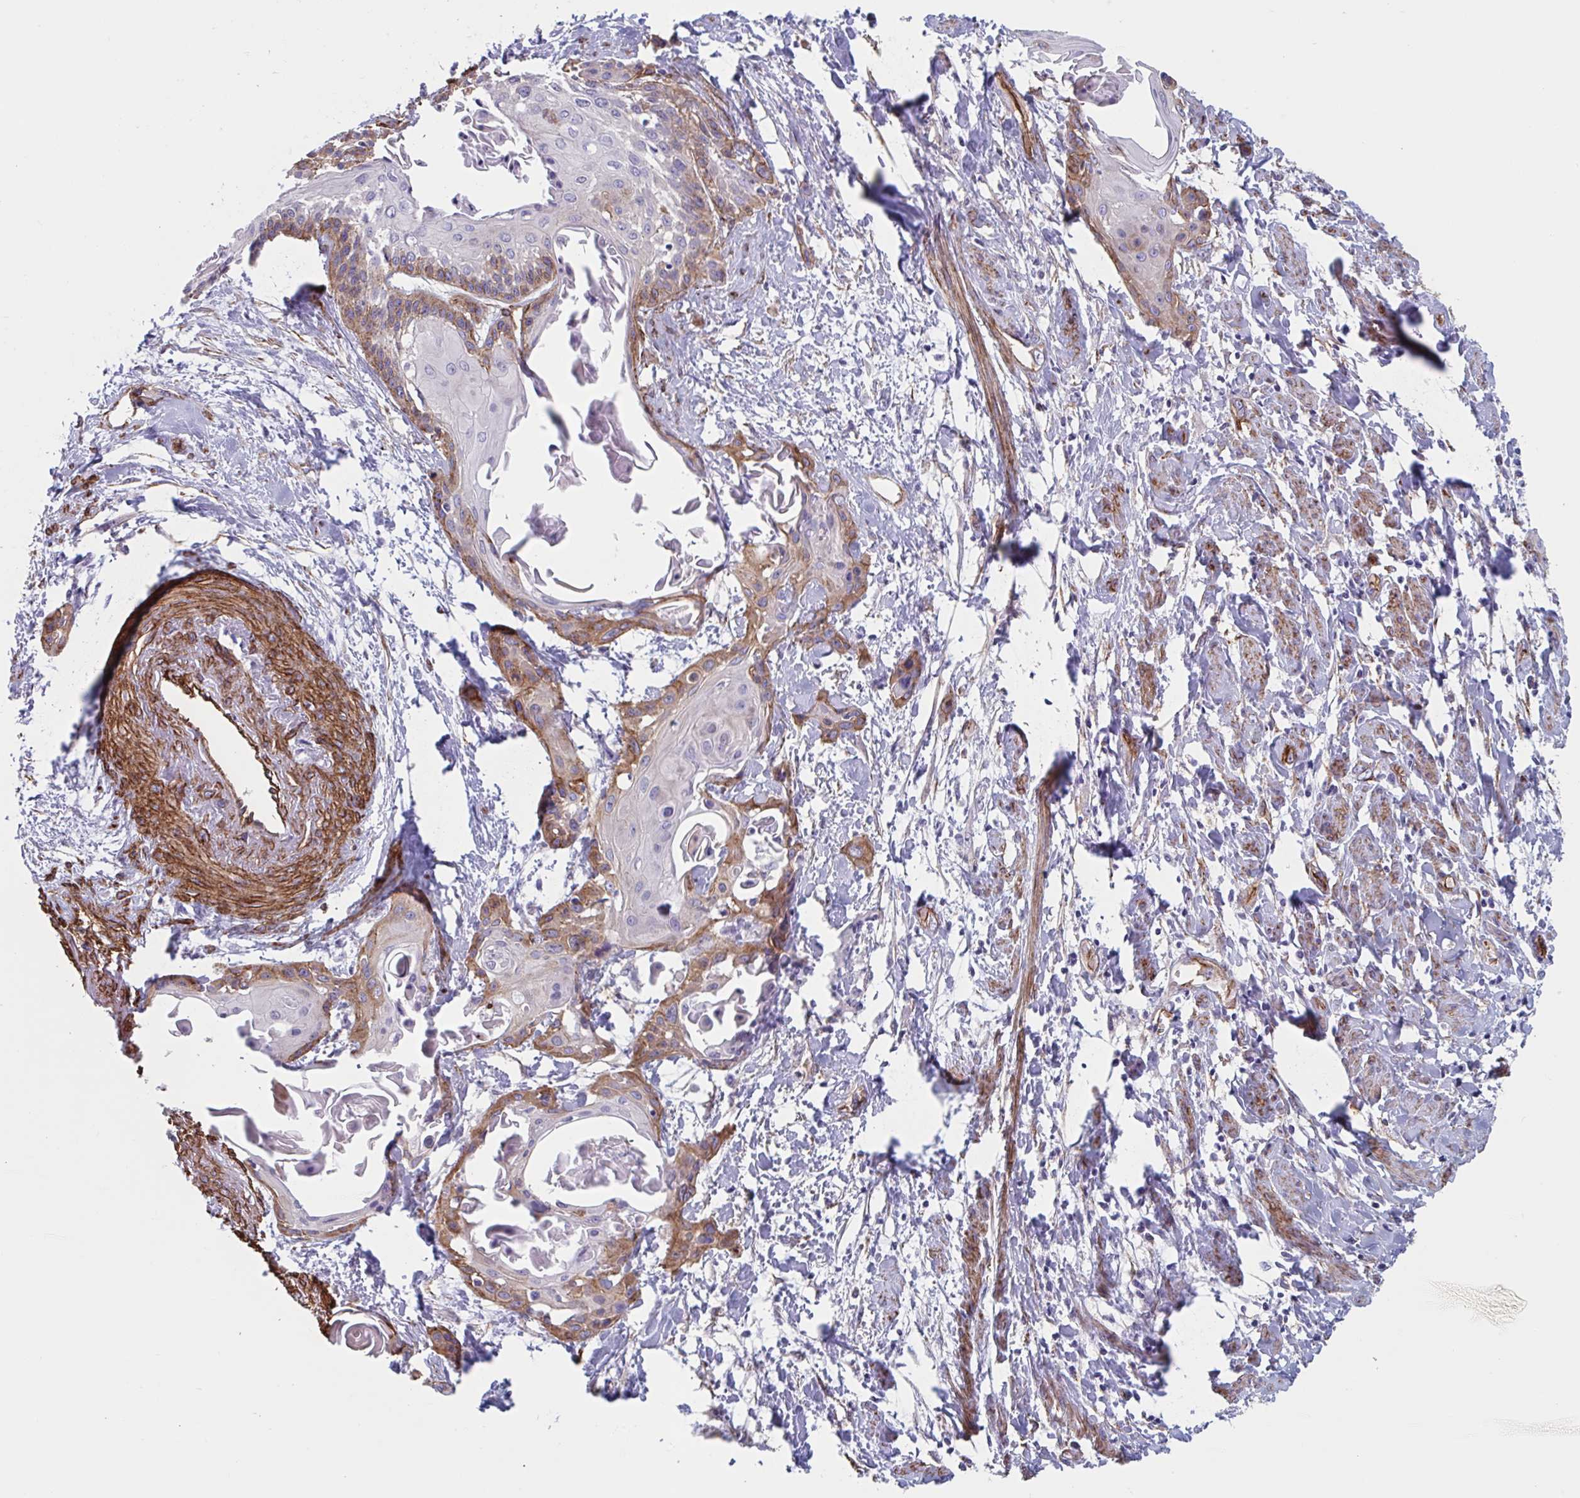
{"staining": {"intensity": "moderate", "quantity": "<25%", "location": "cytoplasmic/membranous"}, "tissue": "cervical cancer", "cell_type": "Tumor cells", "image_type": "cancer", "snomed": [{"axis": "morphology", "description": "Squamous cell carcinoma, NOS"}, {"axis": "topography", "description": "Cervix"}], "caption": "Immunohistochemical staining of cervical cancer exhibits low levels of moderate cytoplasmic/membranous protein expression in about <25% of tumor cells.", "gene": "CITED4", "patient": {"sex": "female", "age": 57}}